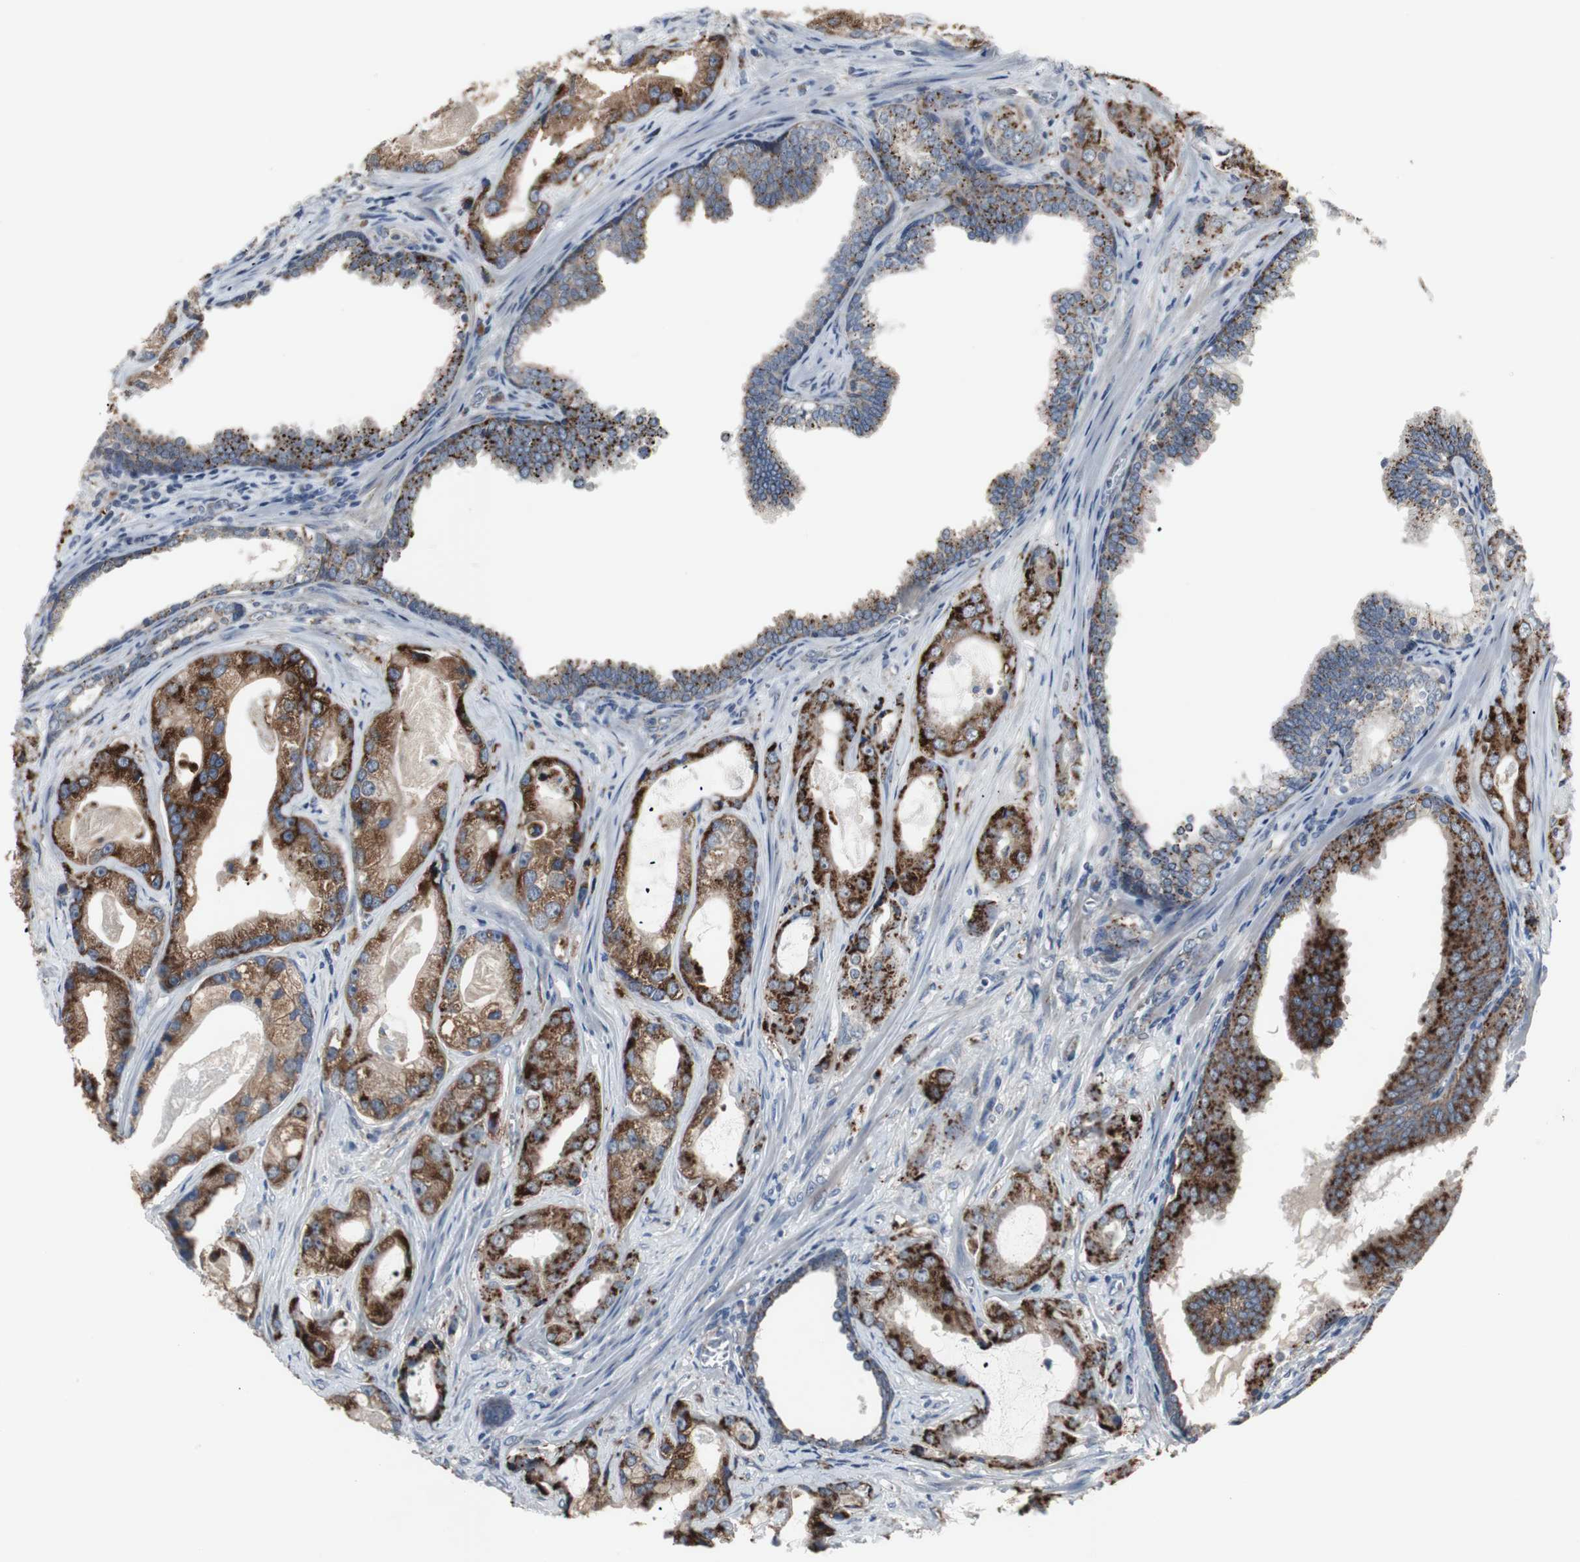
{"staining": {"intensity": "strong", "quantity": ">75%", "location": "cytoplasmic/membranous"}, "tissue": "prostate cancer", "cell_type": "Tumor cells", "image_type": "cancer", "snomed": [{"axis": "morphology", "description": "Adenocarcinoma, Low grade"}, {"axis": "topography", "description": "Prostate"}], "caption": "Protein expression analysis of prostate cancer (low-grade adenocarcinoma) exhibits strong cytoplasmic/membranous expression in approximately >75% of tumor cells. The staining was performed using DAB (3,3'-diaminobenzidine) to visualize the protein expression in brown, while the nuclei were stained in blue with hematoxylin (Magnification: 20x).", "gene": "GBA1", "patient": {"sex": "male", "age": 59}}